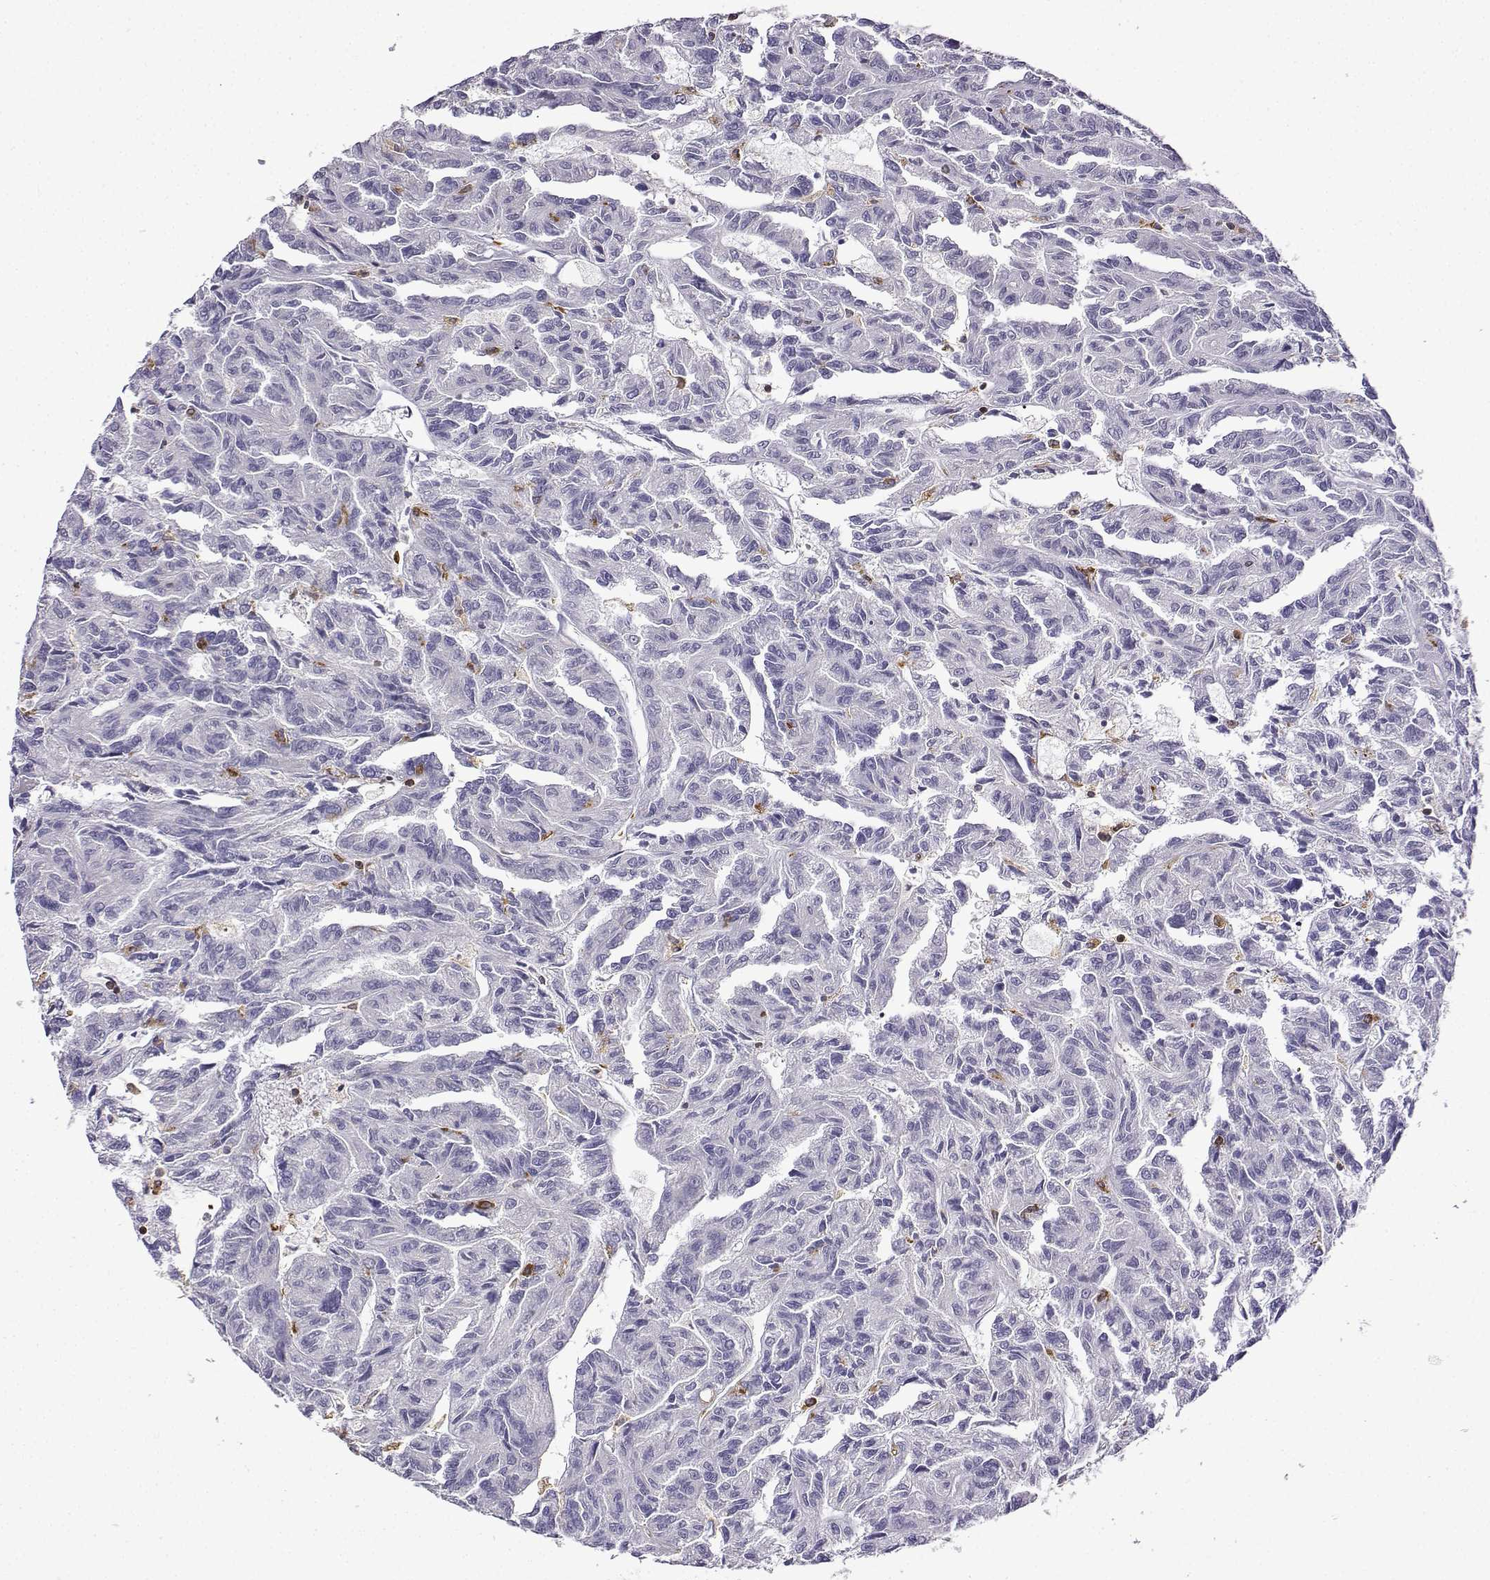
{"staining": {"intensity": "negative", "quantity": "none", "location": "none"}, "tissue": "renal cancer", "cell_type": "Tumor cells", "image_type": "cancer", "snomed": [{"axis": "morphology", "description": "Adenocarcinoma, NOS"}, {"axis": "topography", "description": "Kidney"}], "caption": "Immunohistochemistry (IHC) image of neoplastic tissue: human adenocarcinoma (renal) stained with DAB (3,3'-diaminobenzidine) reveals no significant protein staining in tumor cells. (DAB immunohistochemistry (IHC) with hematoxylin counter stain).", "gene": "DOCK10", "patient": {"sex": "male", "age": 79}}